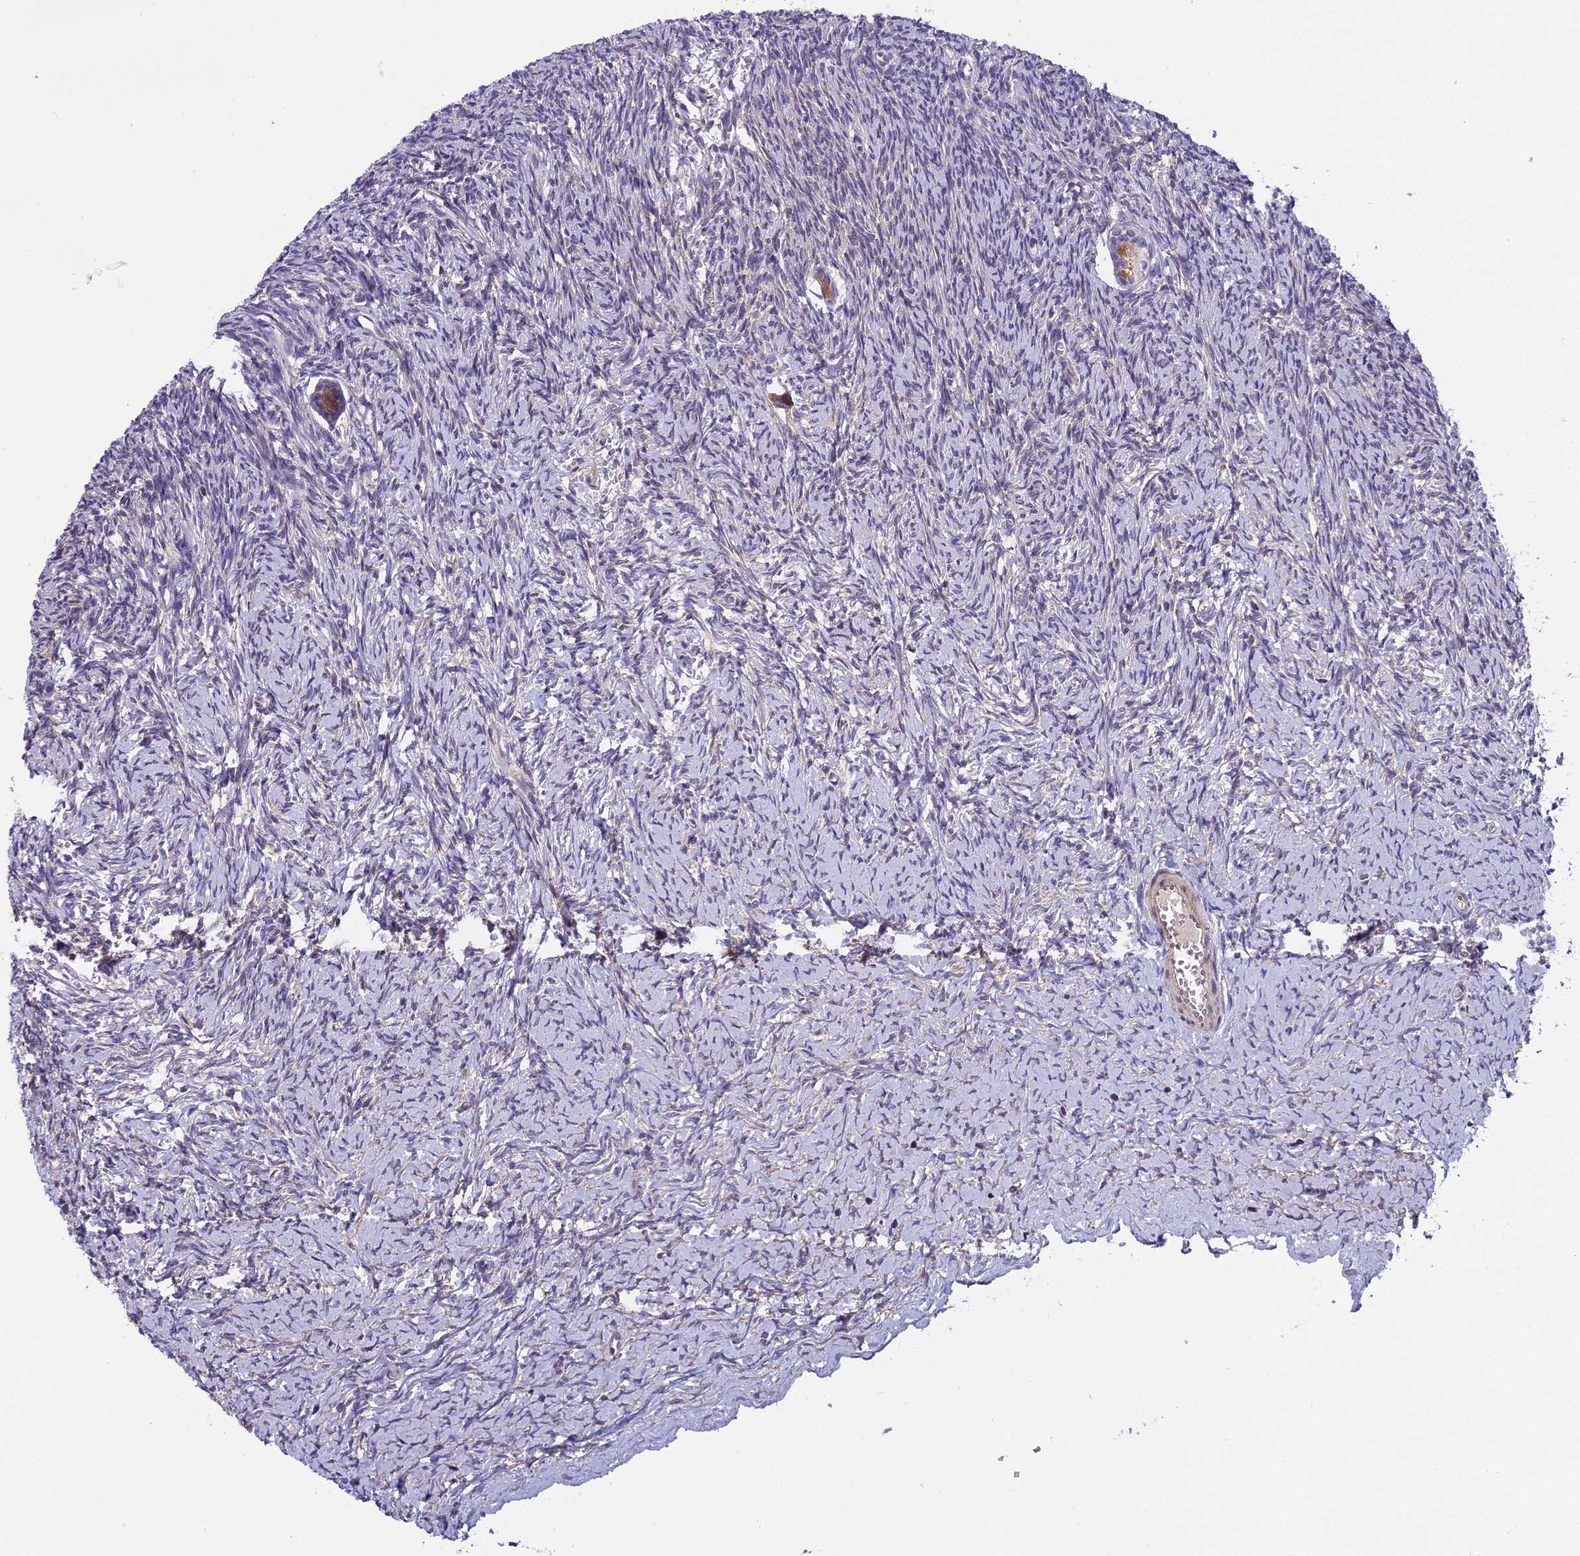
{"staining": {"intensity": "moderate", "quantity": "25%-75%", "location": "cytoplasmic/membranous"}, "tissue": "ovary", "cell_type": "Follicle cells", "image_type": "normal", "snomed": [{"axis": "morphology", "description": "Normal tissue, NOS"}, {"axis": "topography", "description": "Ovary"}], "caption": "Immunohistochemical staining of unremarkable human ovary displays moderate cytoplasmic/membranous protein expression in about 25%-75% of follicle cells. (Brightfield microscopy of DAB IHC at high magnification).", "gene": "FAM98C", "patient": {"sex": "female", "age": 39}}